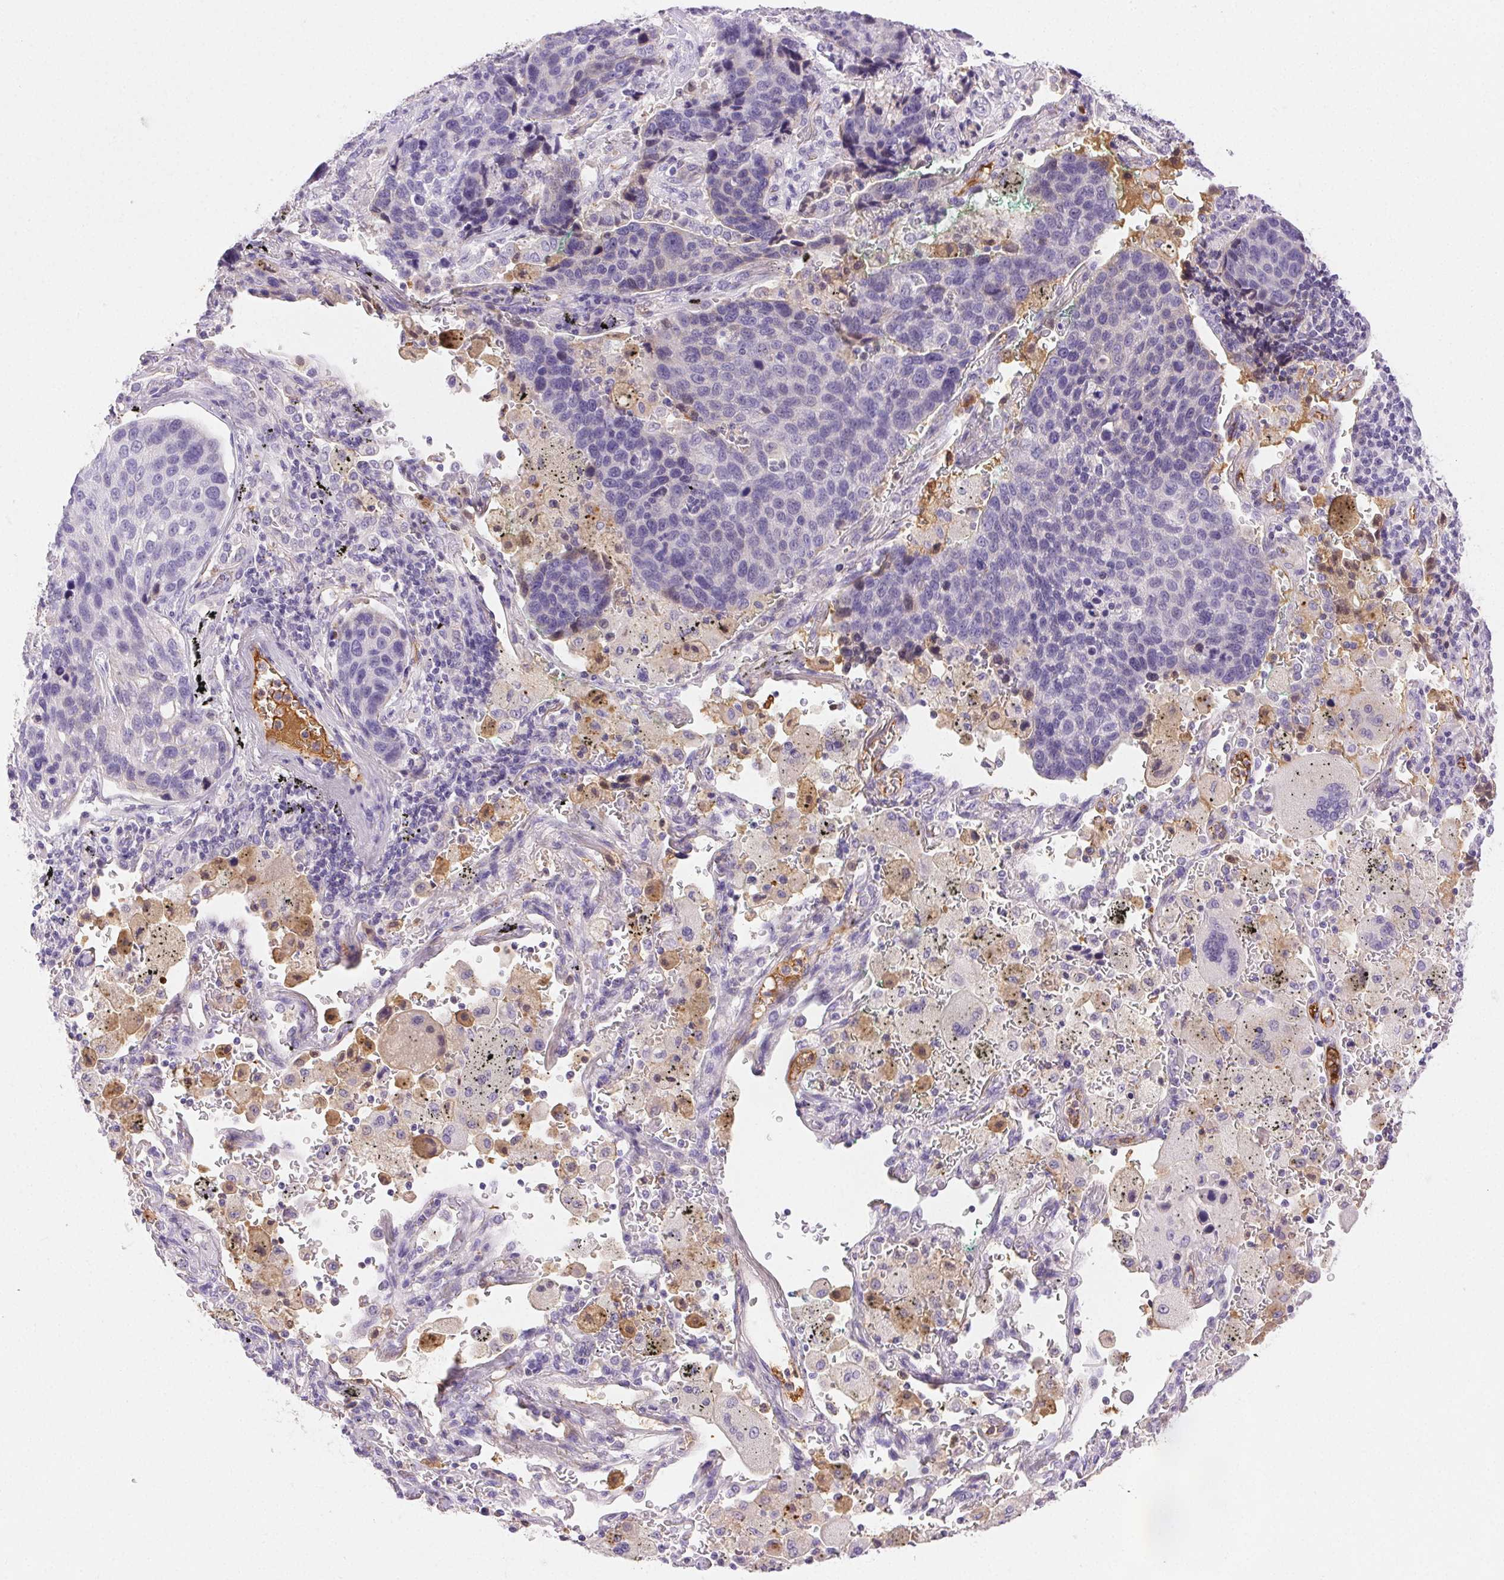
{"staining": {"intensity": "negative", "quantity": "none", "location": "none"}, "tissue": "lung cancer", "cell_type": "Tumor cells", "image_type": "cancer", "snomed": [{"axis": "morphology", "description": "Squamous cell carcinoma, NOS"}, {"axis": "topography", "description": "Lymph node"}, {"axis": "topography", "description": "Lung"}], "caption": "DAB (3,3'-diaminobenzidine) immunohistochemical staining of lung squamous cell carcinoma exhibits no significant staining in tumor cells. Brightfield microscopy of IHC stained with DAB (brown) and hematoxylin (blue), captured at high magnification.", "gene": "FGA", "patient": {"sex": "male", "age": 61}}